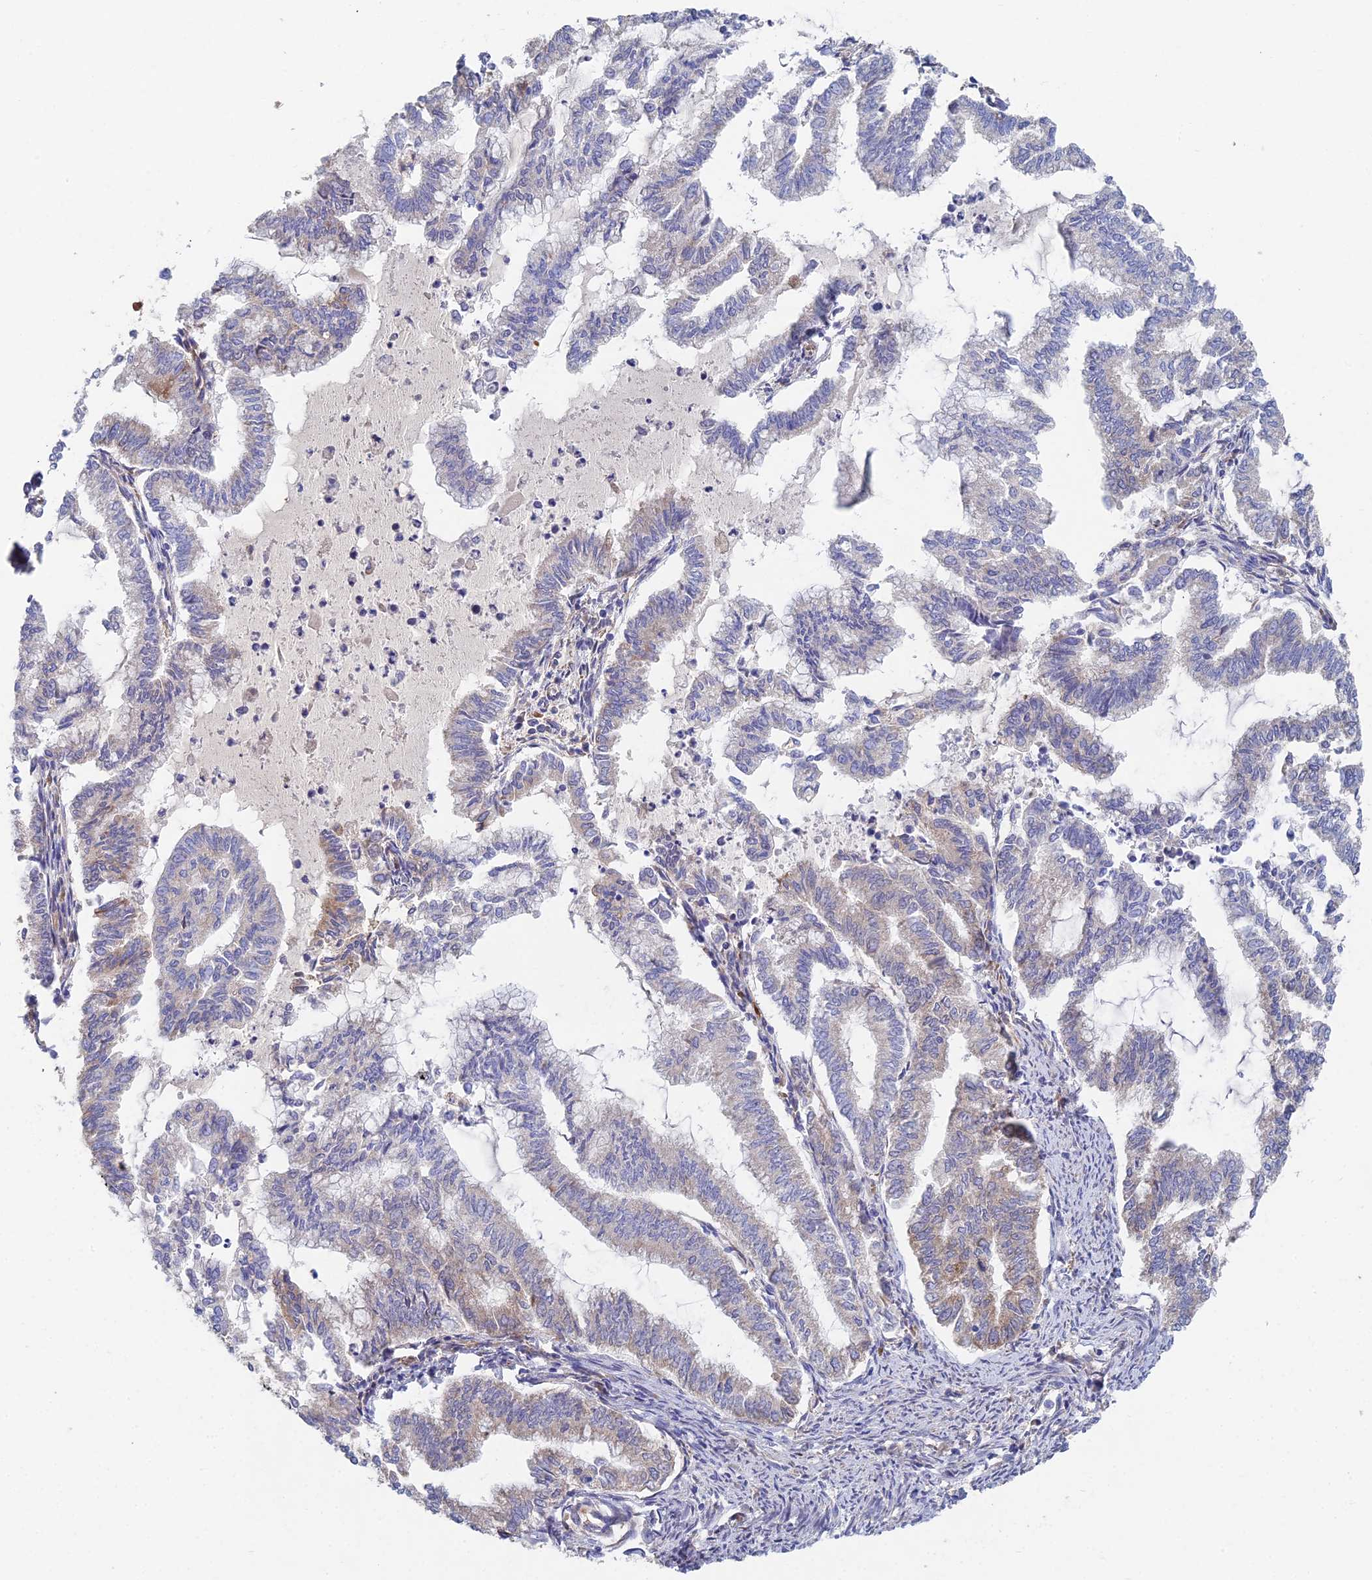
{"staining": {"intensity": "weak", "quantity": "<25%", "location": "cytoplasmic/membranous"}, "tissue": "endometrial cancer", "cell_type": "Tumor cells", "image_type": "cancer", "snomed": [{"axis": "morphology", "description": "Adenocarcinoma, NOS"}, {"axis": "topography", "description": "Endometrium"}], "caption": "Immunohistochemical staining of endometrial adenocarcinoma displays no significant expression in tumor cells.", "gene": "ELOF1", "patient": {"sex": "female", "age": 79}}